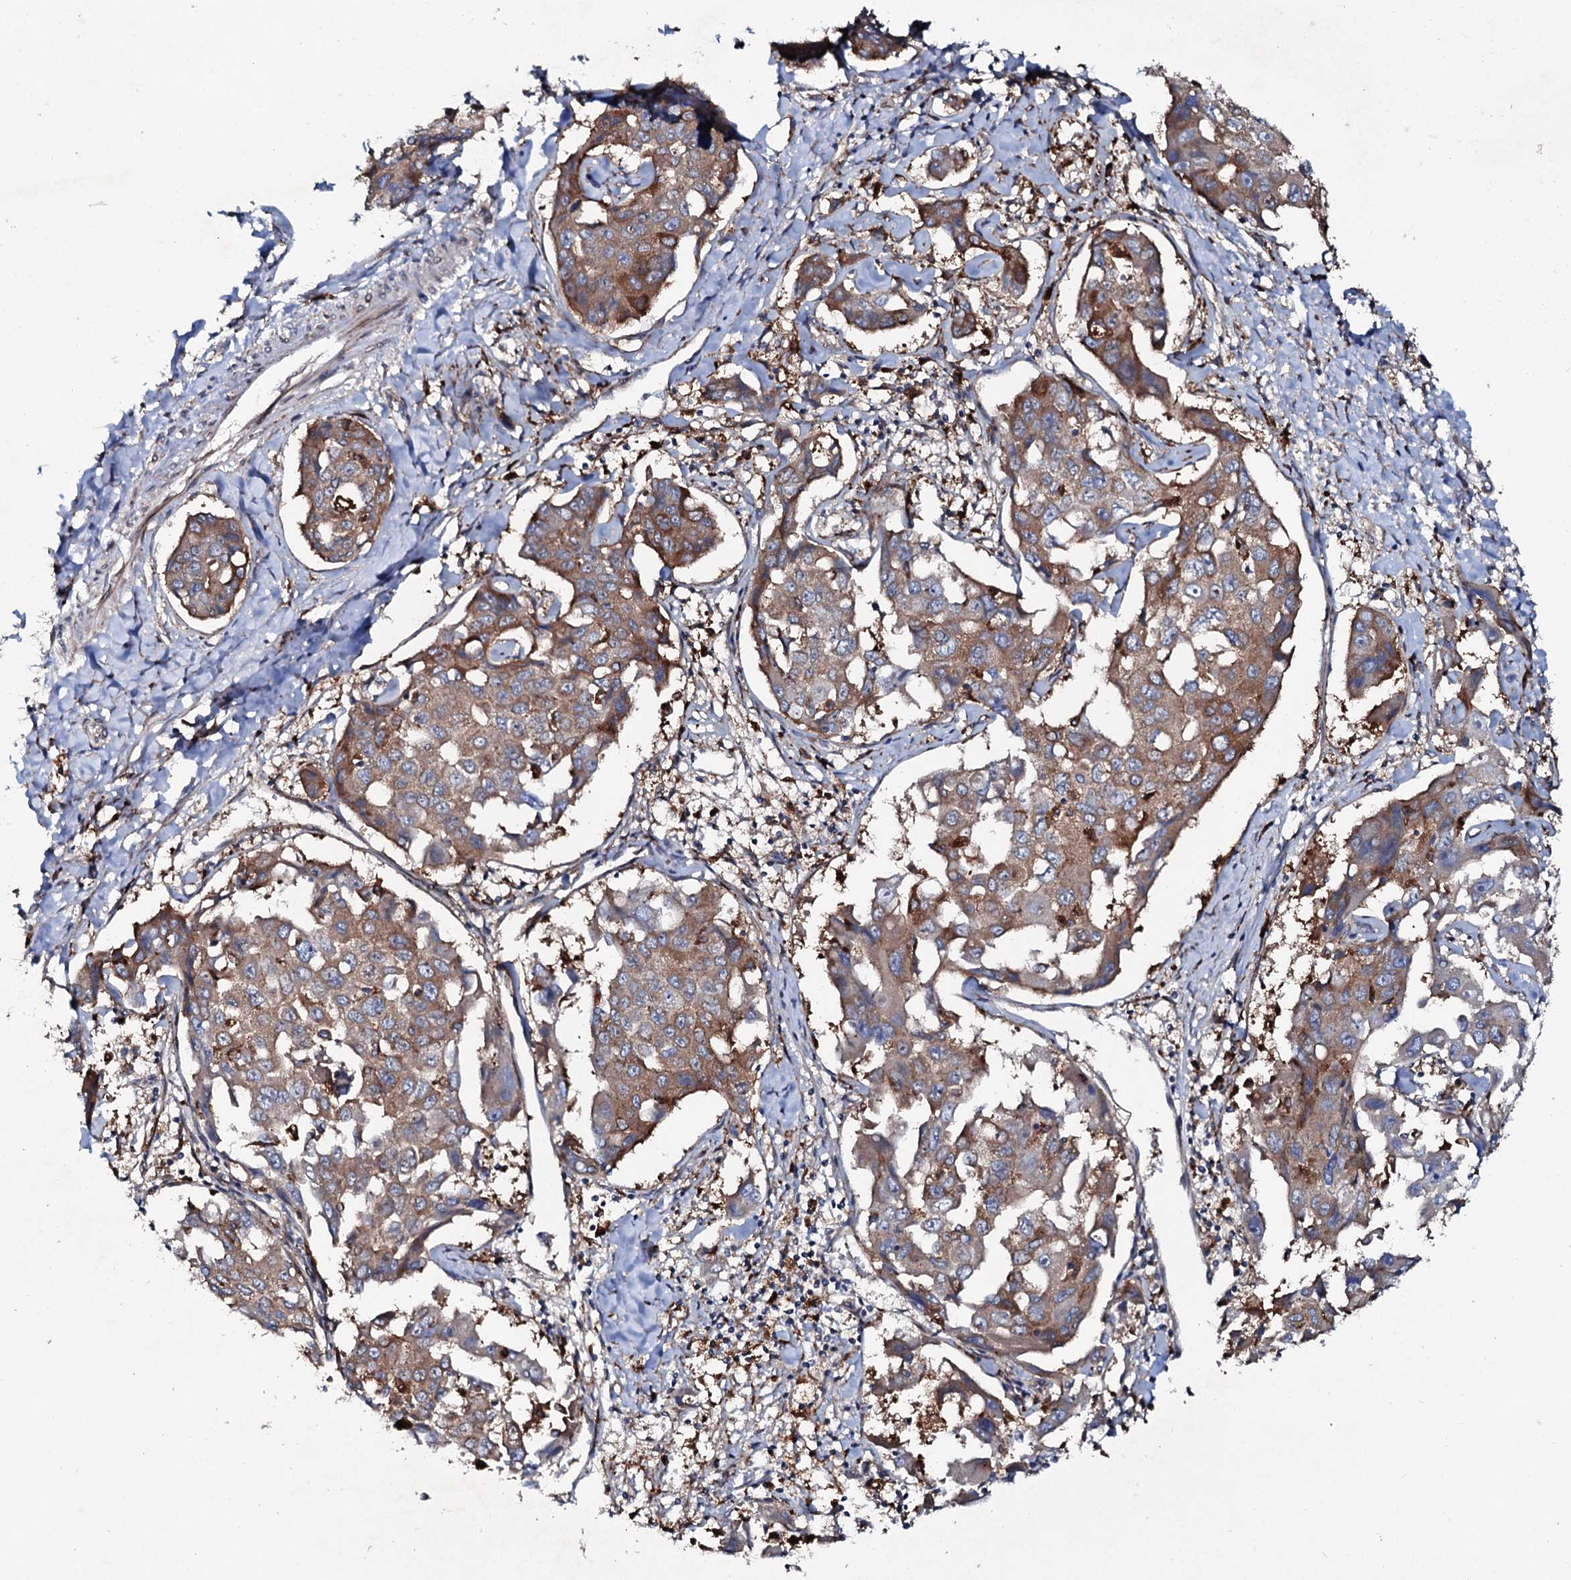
{"staining": {"intensity": "moderate", "quantity": ">75%", "location": "cytoplasmic/membranous"}, "tissue": "liver cancer", "cell_type": "Tumor cells", "image_type": "cancer", "snomed": [{"axis": "morphology", "description": "Cholangiocarcinoma"}, {"axis": "topography", "description": "Liver"}], "caption": "Protein expression analysis of liver cholangiocarcinoma reveals moderate cytoplasmic/membranous expression in about >75% of tumor cells.", "gene": "P2RX4", "patient": {"sex": "male", "age": 59}}